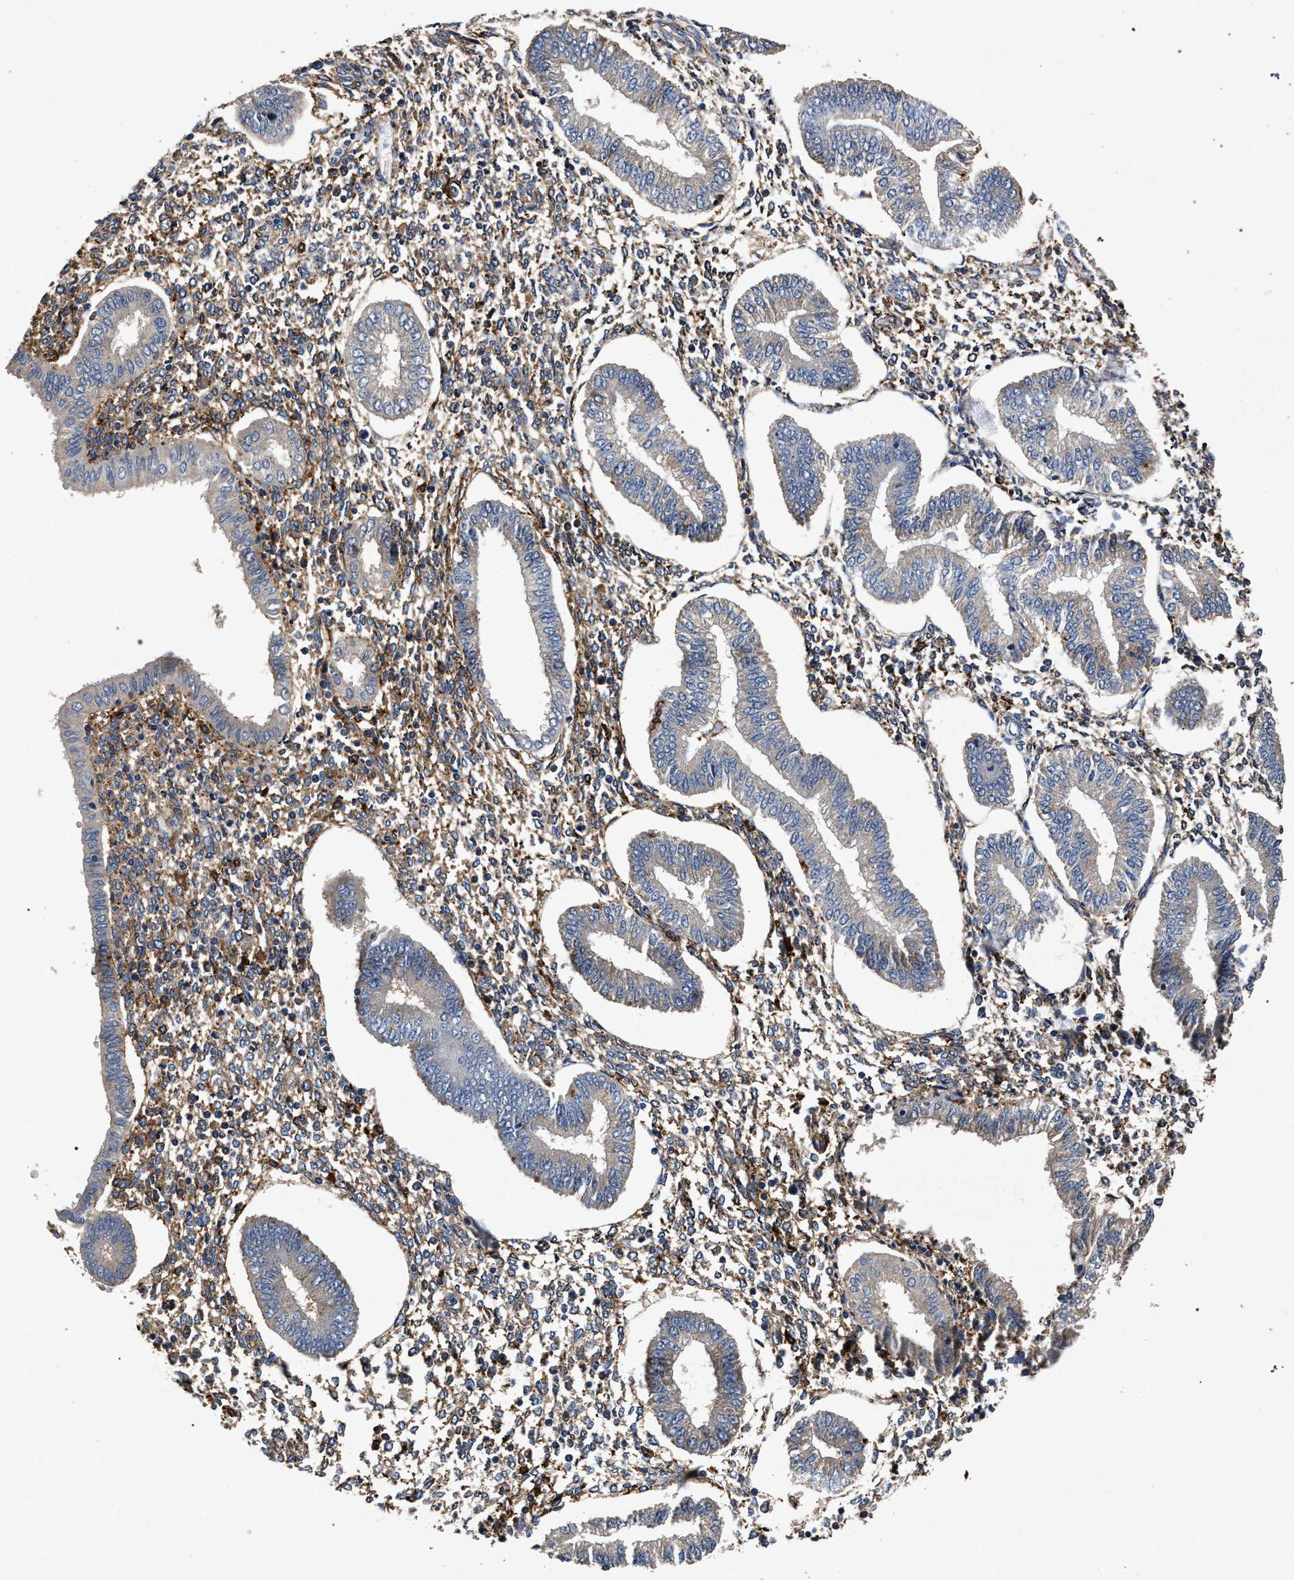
{"staining": {"intensity": "moderate", "quantity": ">75%", "location": "cytoplasmic/membranous"}, "tissue": "endometrium", "cell_type": "Cells in endometrial stroma", "image_type": "normal", "snomed": [{"axis": "morphology", "description": "Normal tissue, NOS"}, {"axis": "topography", "description": "Endometrium"}], "caption": "IHC of unremarkable endometrium demonstrates medium levels of moderate cytoplasmic/membranous expression in approximately >75% of cells in endometrial stroma. Nuclei are stained in blue.", "gene": "MARCKS", "patient": {"sex": "female", "age": 50}}